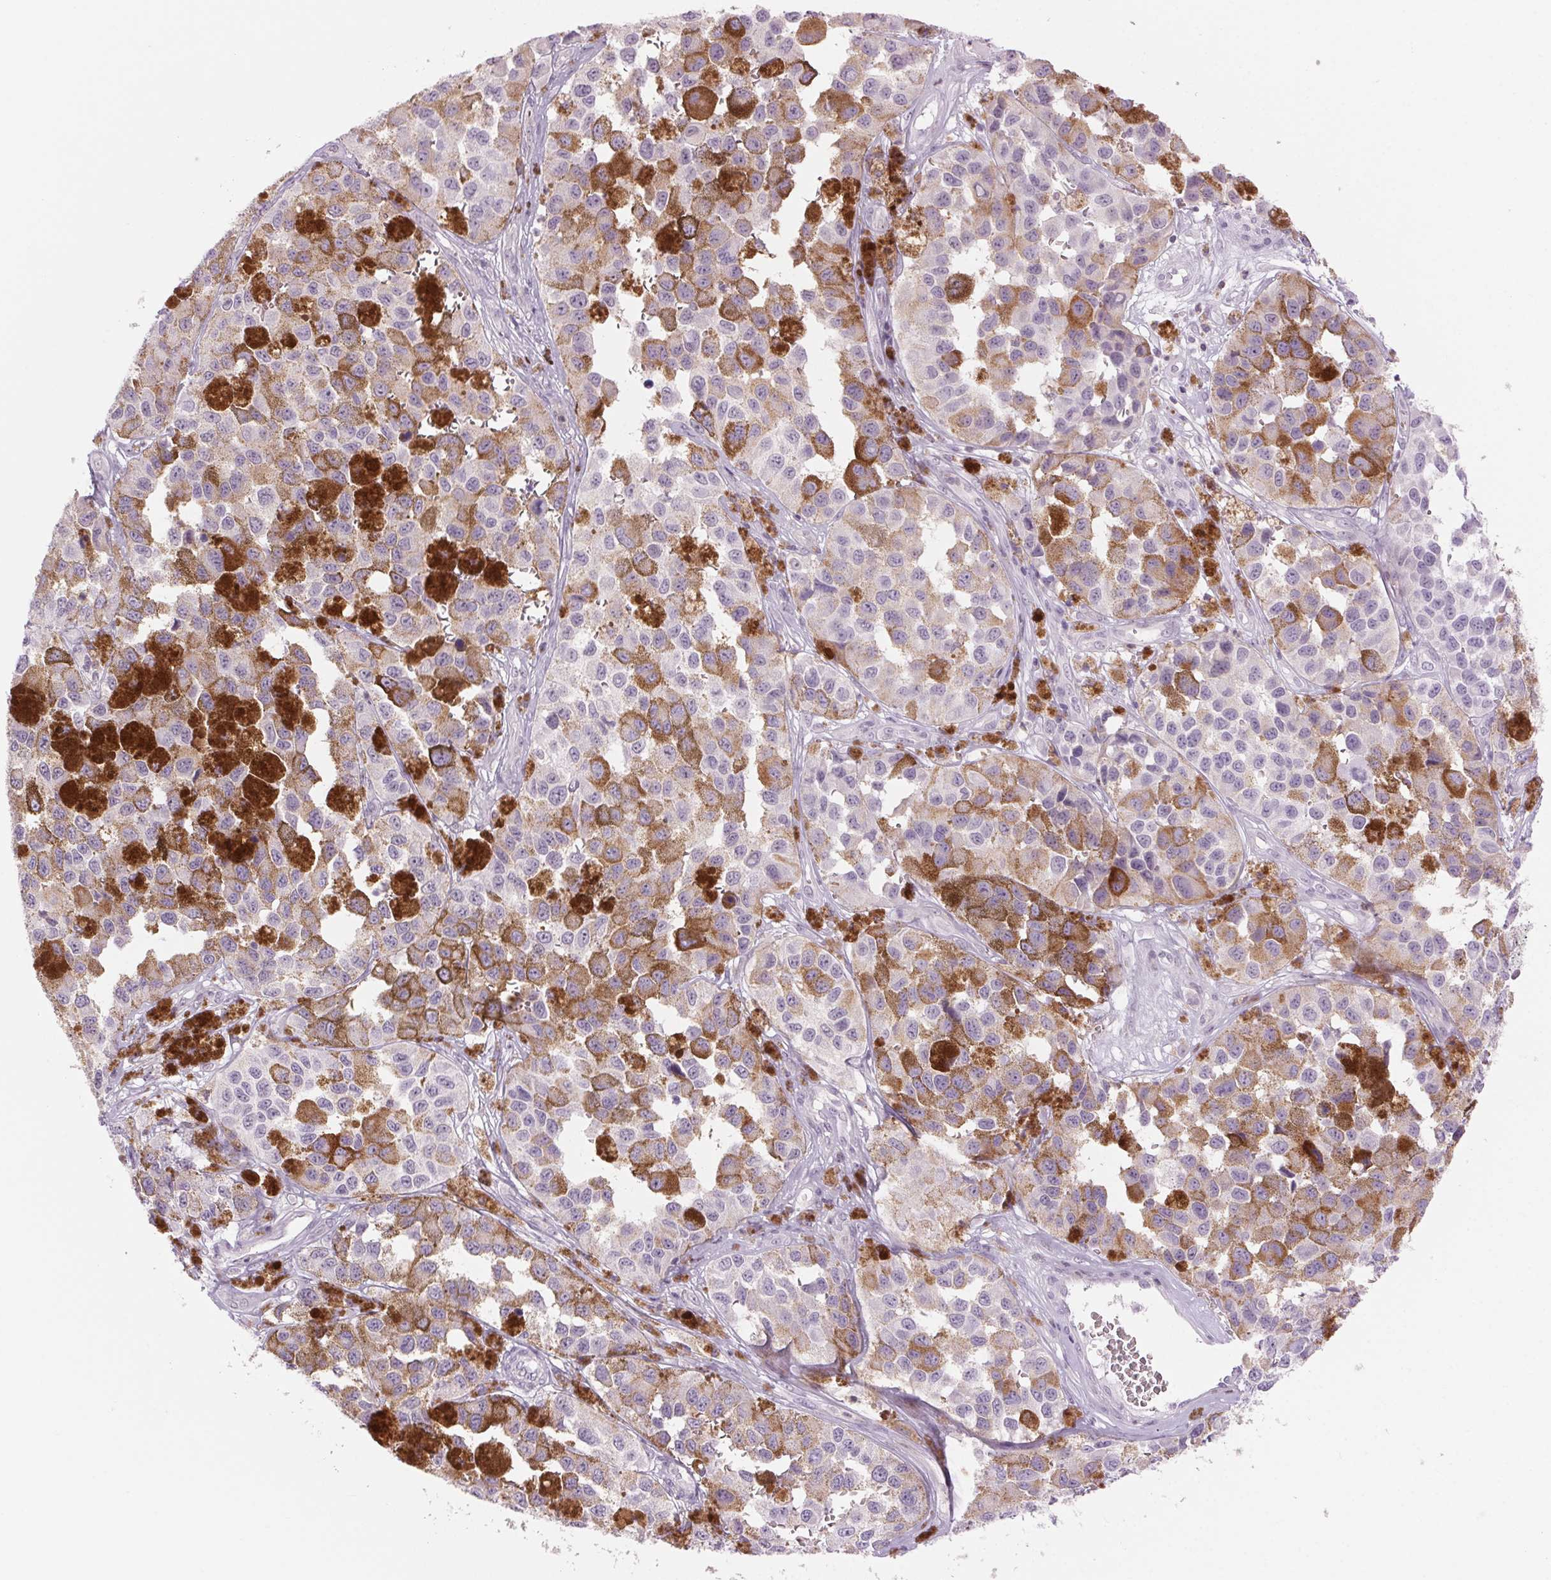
{"staining": {"intensity": "negative", "quantity": "none", "location": "none"}, "tissue": "melanoma", "cell_type": "Tumor cells", "image_type": "cancer", "snomed": [{"axis": "morphology", "description": "Malignant melanoma, NOS"}, {"axis": "topography", "description": "Skin"}], "caption": "Tumor cells show no significant staining in melanoma.", "gene": "SLC6A19", "patient": {"sex": "female", "age": 58}}